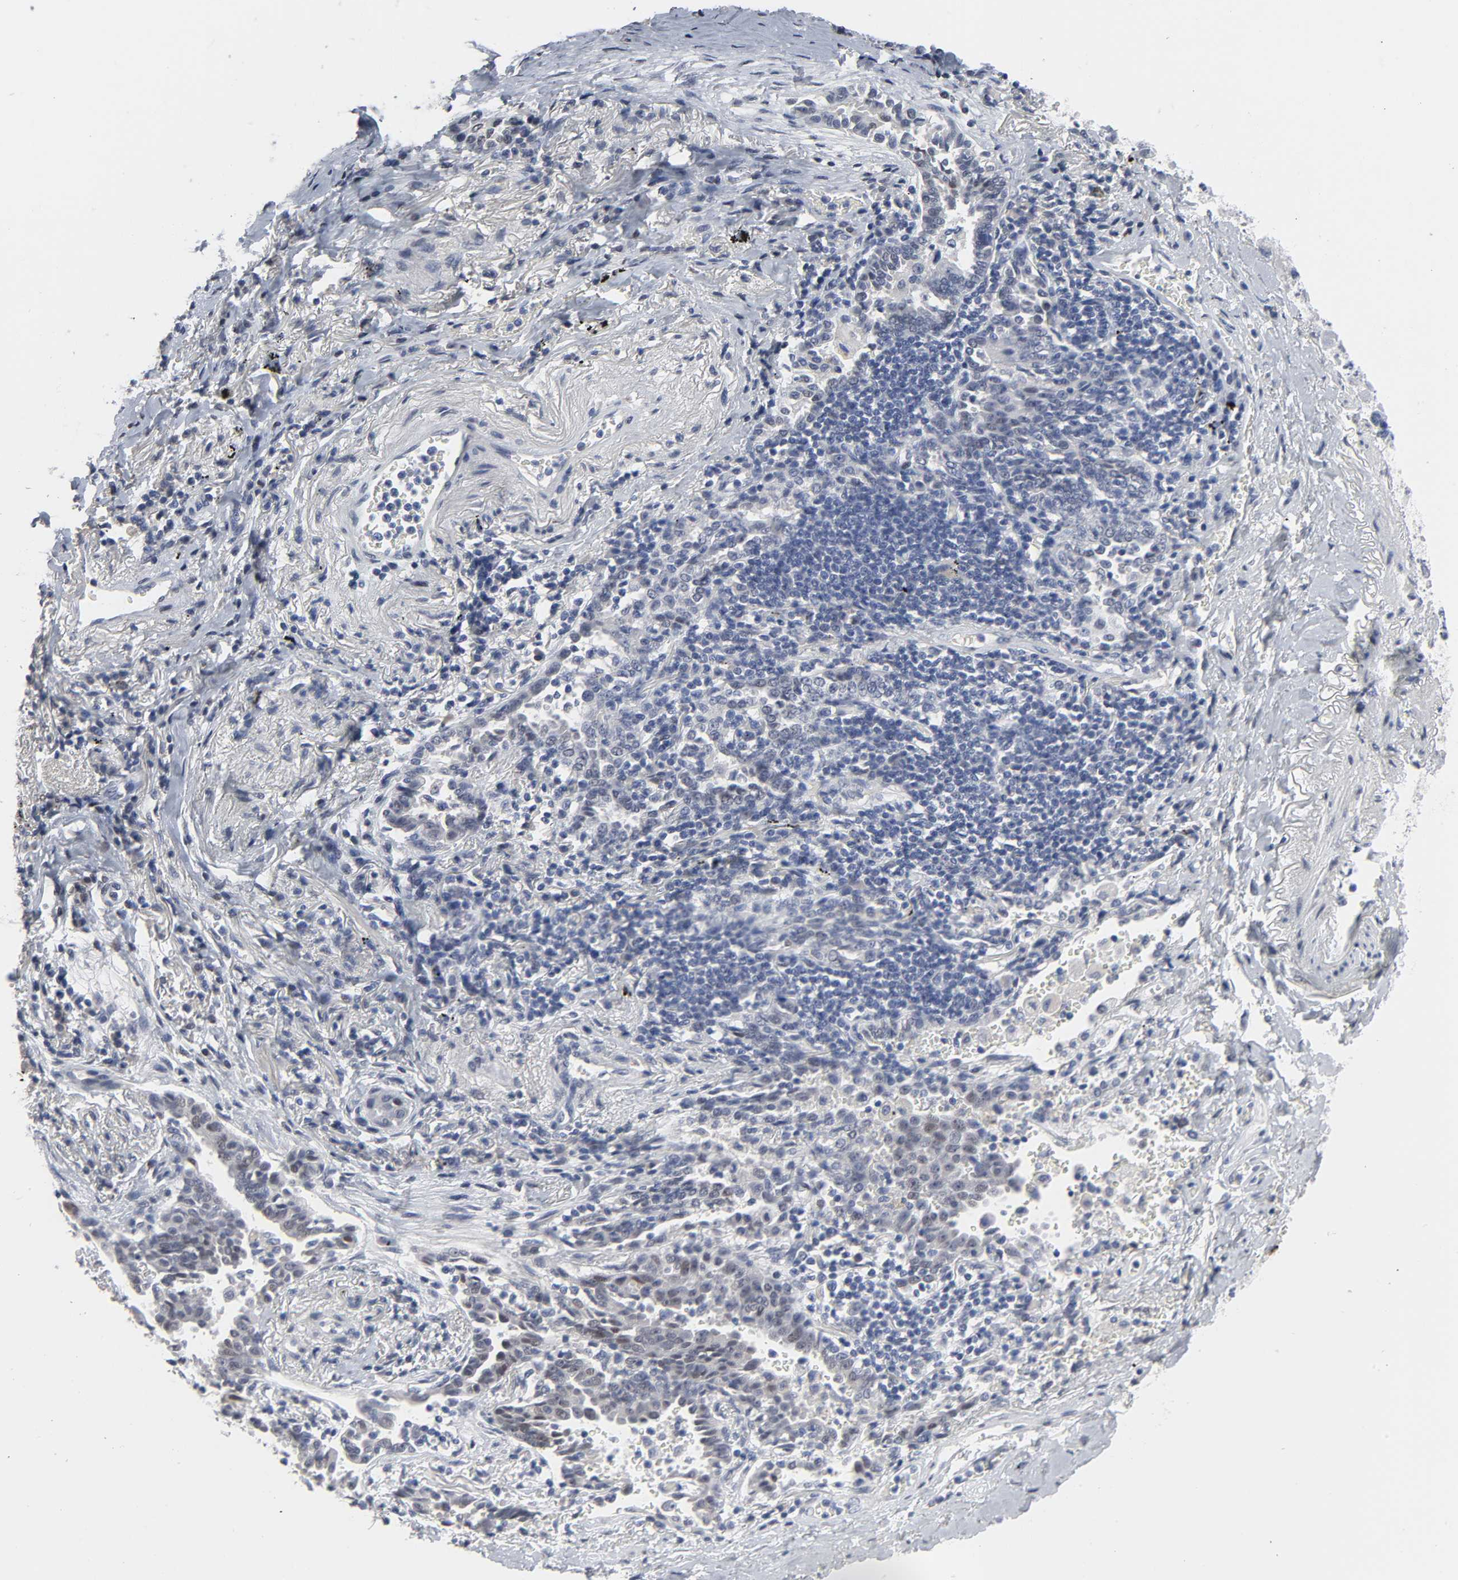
{"staining": {"intensity": "negative", "quantity": "none", "location": "none"}, "tissue": "lung cancer", "cell_type": "Tumor cells", "image_type": "cancer", "snomed": [{"axis": "morphology", "description": "Adenocarcinoma, NOS"}, {"axis": "topography", "description": "Lung"}], "caption": "Tumor cells are negative for brown protein staining in lung adenocarcinoma.", "gene": "SALL2", "patient": {"sex": "female", "age": 64}}